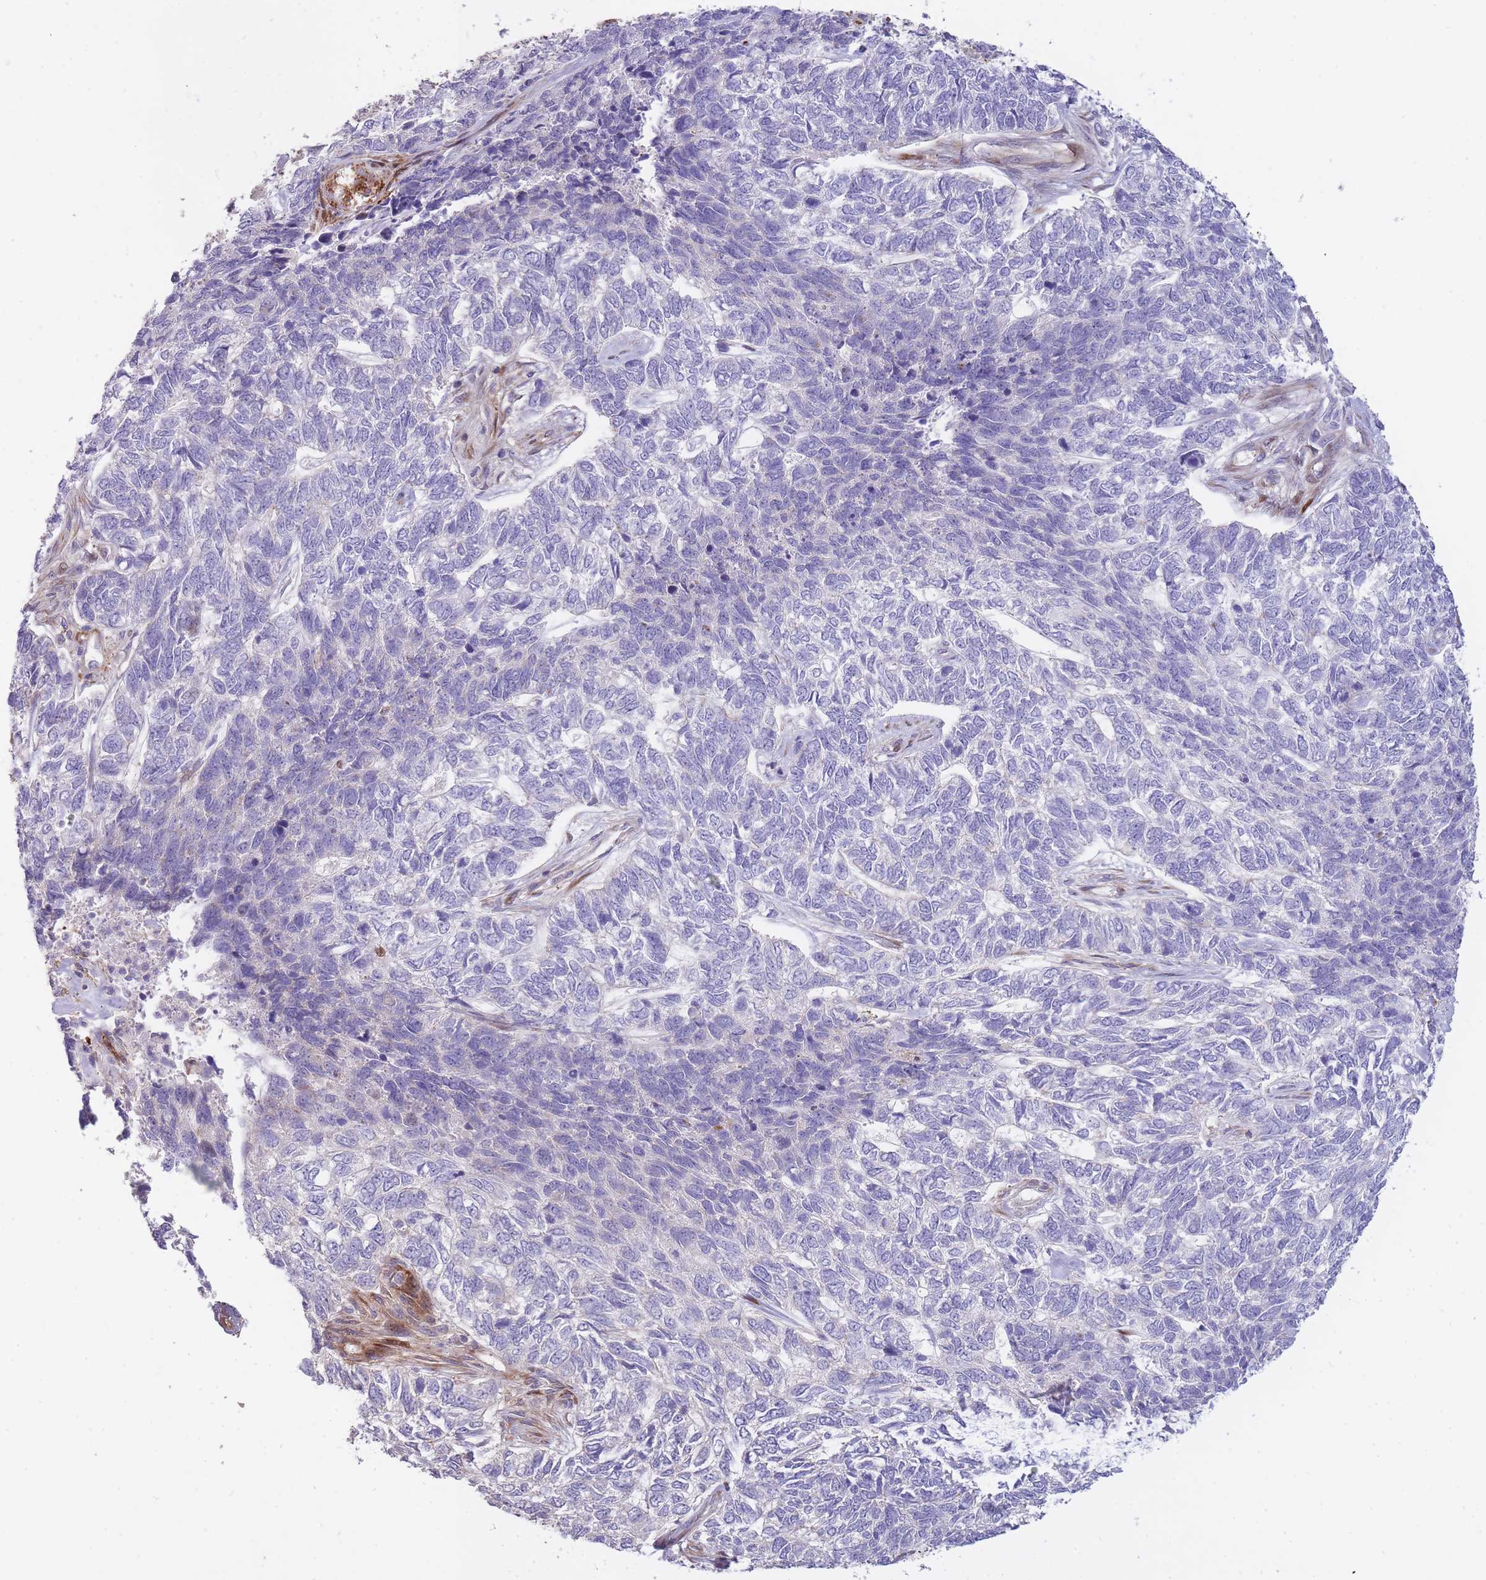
{"staining": {"intensity": "negative", "quantity": "none", "location": "none"}, "tissue": "skin cancer", "cell_type": "Tumor cells", "image_type": "cancer", "snomed": [{"axis": "morphology", "description": "Basal cell carcinoma"}, {"axis": "topography", "description": "Skin"}], "caption": "Photomicrograph shows no significant protein positivity in tumor cells of skin cancer (basal cell carcinoma).", "gene": "ATP5MC2", "patient": {"sex": "female", "age": 65}}